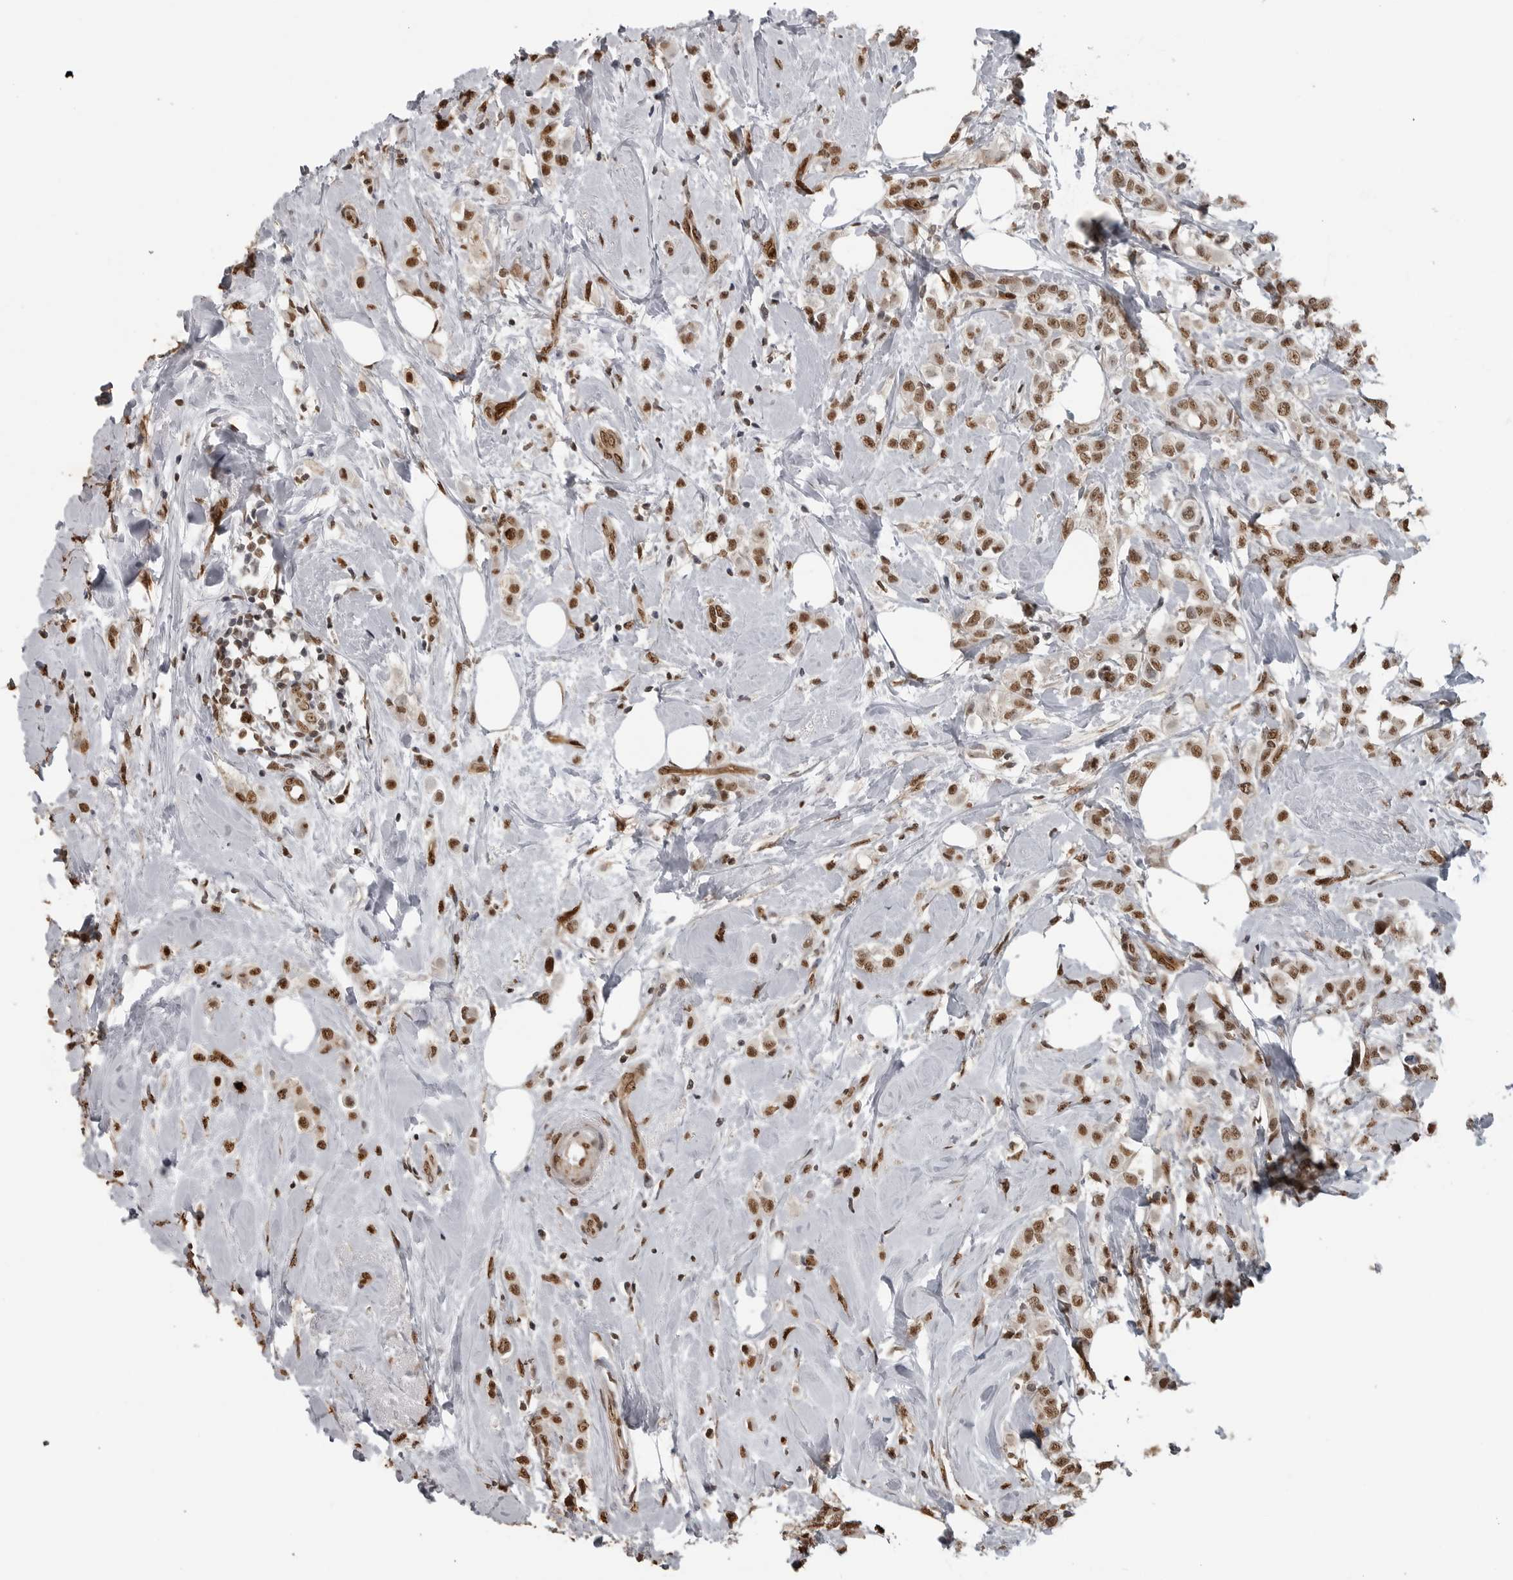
{"staining": {"intensity": "moderate", "quantity": ">75%", "location": "nuclear"}, "tissue": "breast cancer", "cell_type": "Tumor cells", "image_type": "cancer", "snomed": [{"axis": "morphology", "description": "Lobular carcinoma"}, {"axis": "topography", "description": "Breast"}], "caption": "A medium amount of moderate nuclear staining is identified in about >75% of tumor cells in breast cancer tissue. The protein is shown in brown color, while the nuclei are stained blue.", "gene": "SMAD2", "patient": {"sex": "female", "age": 47}}